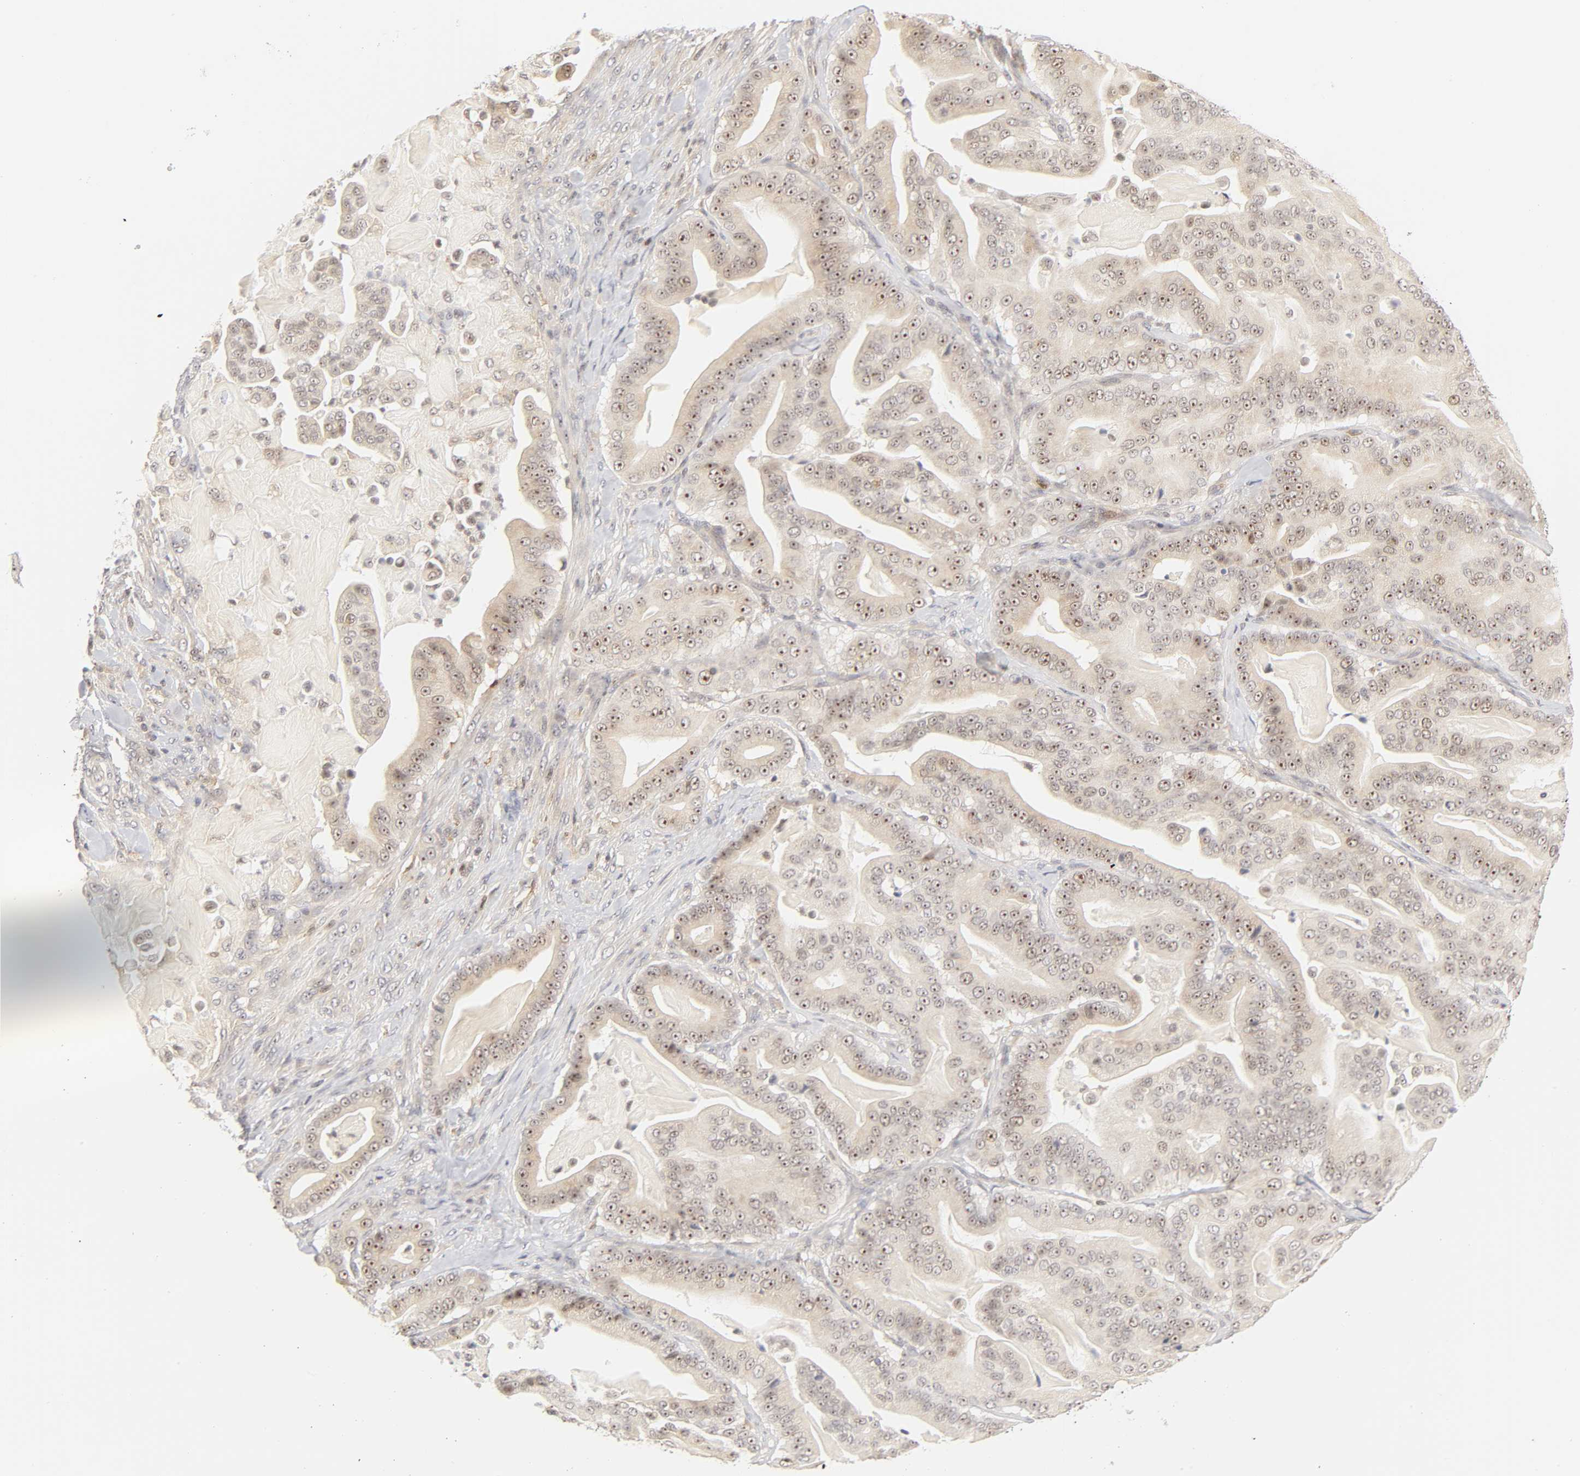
{"staining": {"intensity": "moderate", "quantity": "25%-75%", "location": "cytoplasmic/membranous,nuclear"}, "tissue": "pancreatic cancer", "cell_type": "Tumor cells", "image_type": "cancer", "snomed": [{"axis": "morphology", "description": "Adenocarcinoma, NOS"}, {"axis": "topography", "description": "Pancreas"}], "caption": "IHC photomicrograph of pancreatic cancer stained for a protein (brown), which reveals medium levels of moderate cytoplasmic/membranous and nuclear staining in approximately 25%-75% of tumor cells.", "gene": "KIF2A", "patient": {"sex": "male", "age": 63}}